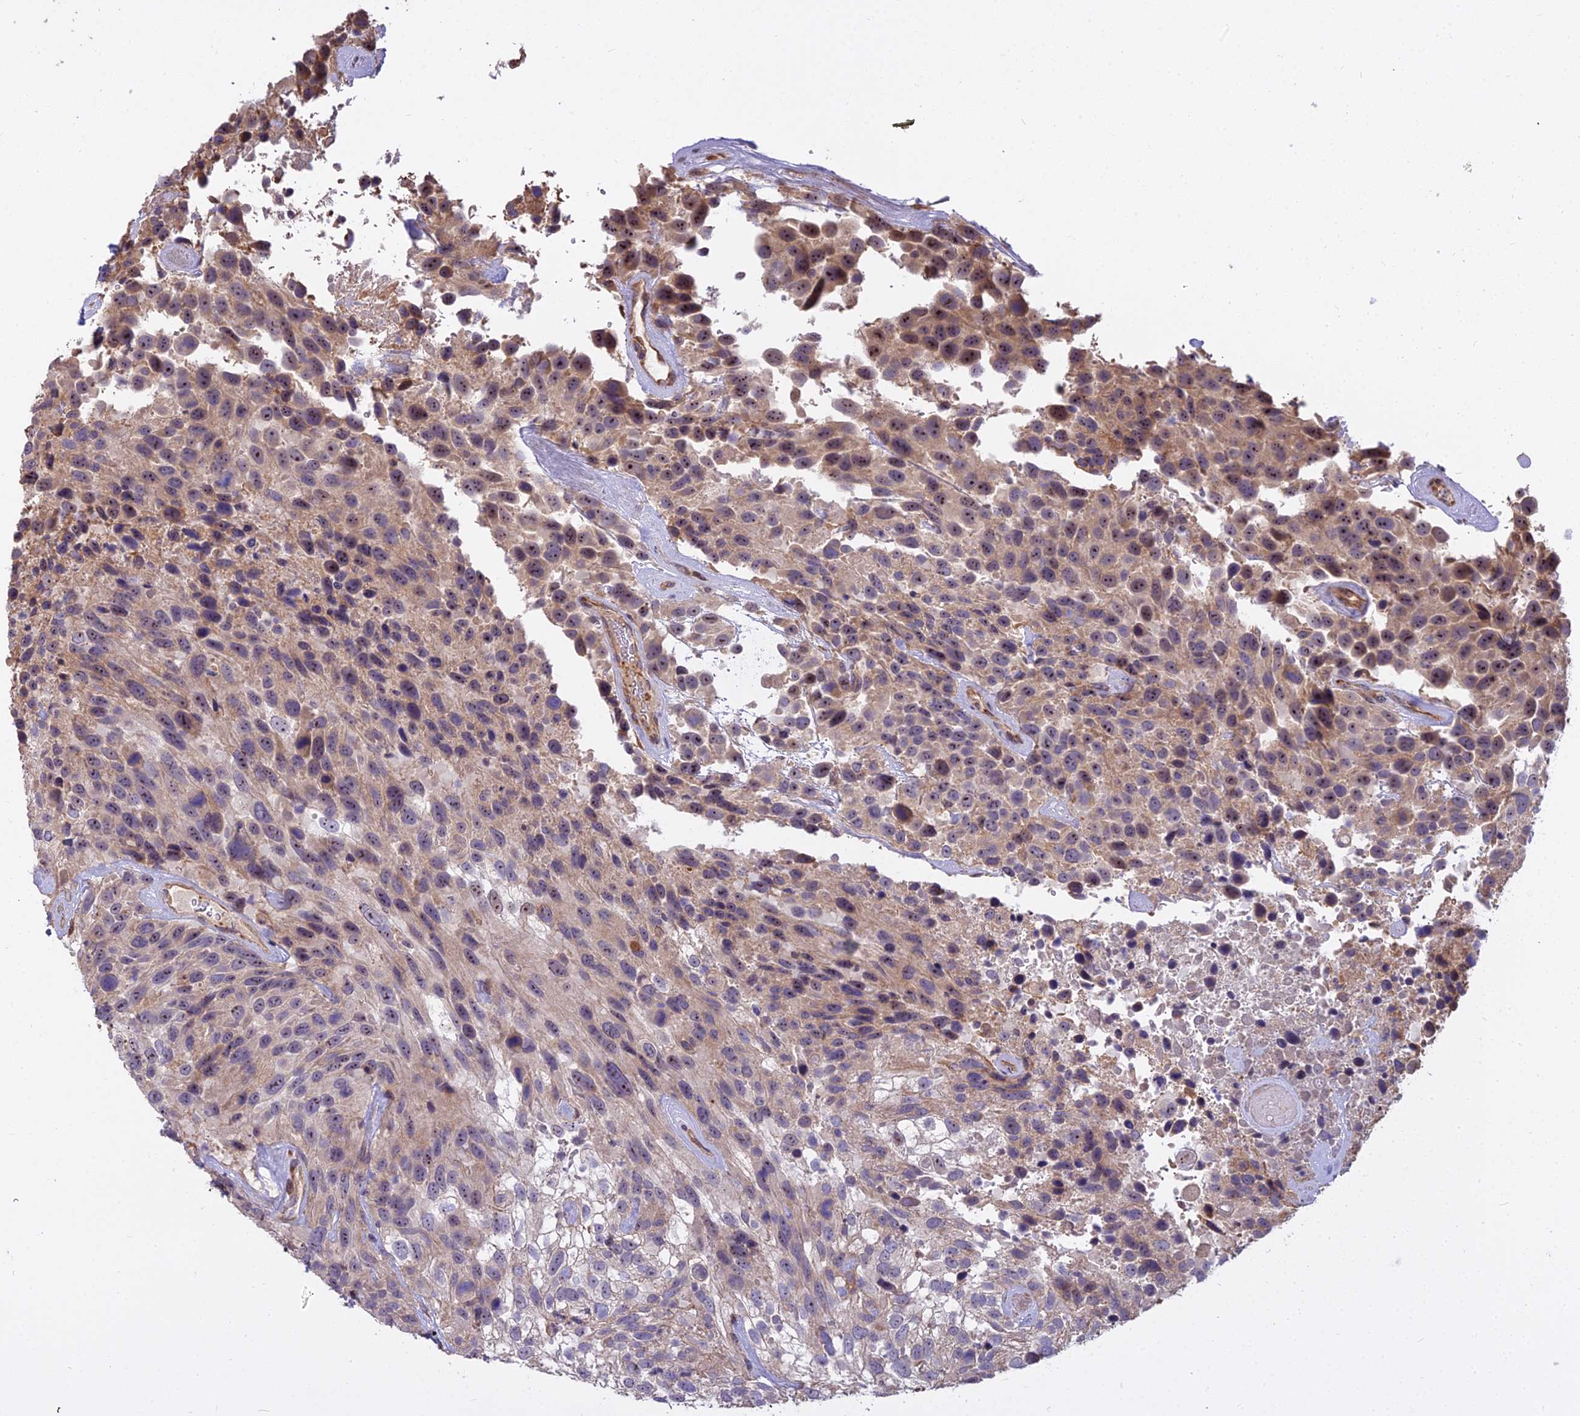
{"staining": {"intensity": "weak", "quantity": "25%-75%", "location": "cytoplasmic/membranous,nuclear"}, "tissue": "urothelial cancer", "cell_type": "Tumor cells", "image_type": "cancer", "snomed": [{"axis": "morphology", "description": "Urothelial carcinoma, High grade"}, {"axis": "topography", "description": "Urinary bladder"}], "caption": "The photomicrograph shows staining of urothelial carcinoma (high-grade), revealing weak cytoplasmic/membranous and nuclear protein staining (brown color) within tumor cells. (DAB (3,3'-diaminobenzidine) = brown stain, brightfield microscopy at high magnification).", "gene": "TCEA3", "patient": {"sex": "female", "age": 70}}